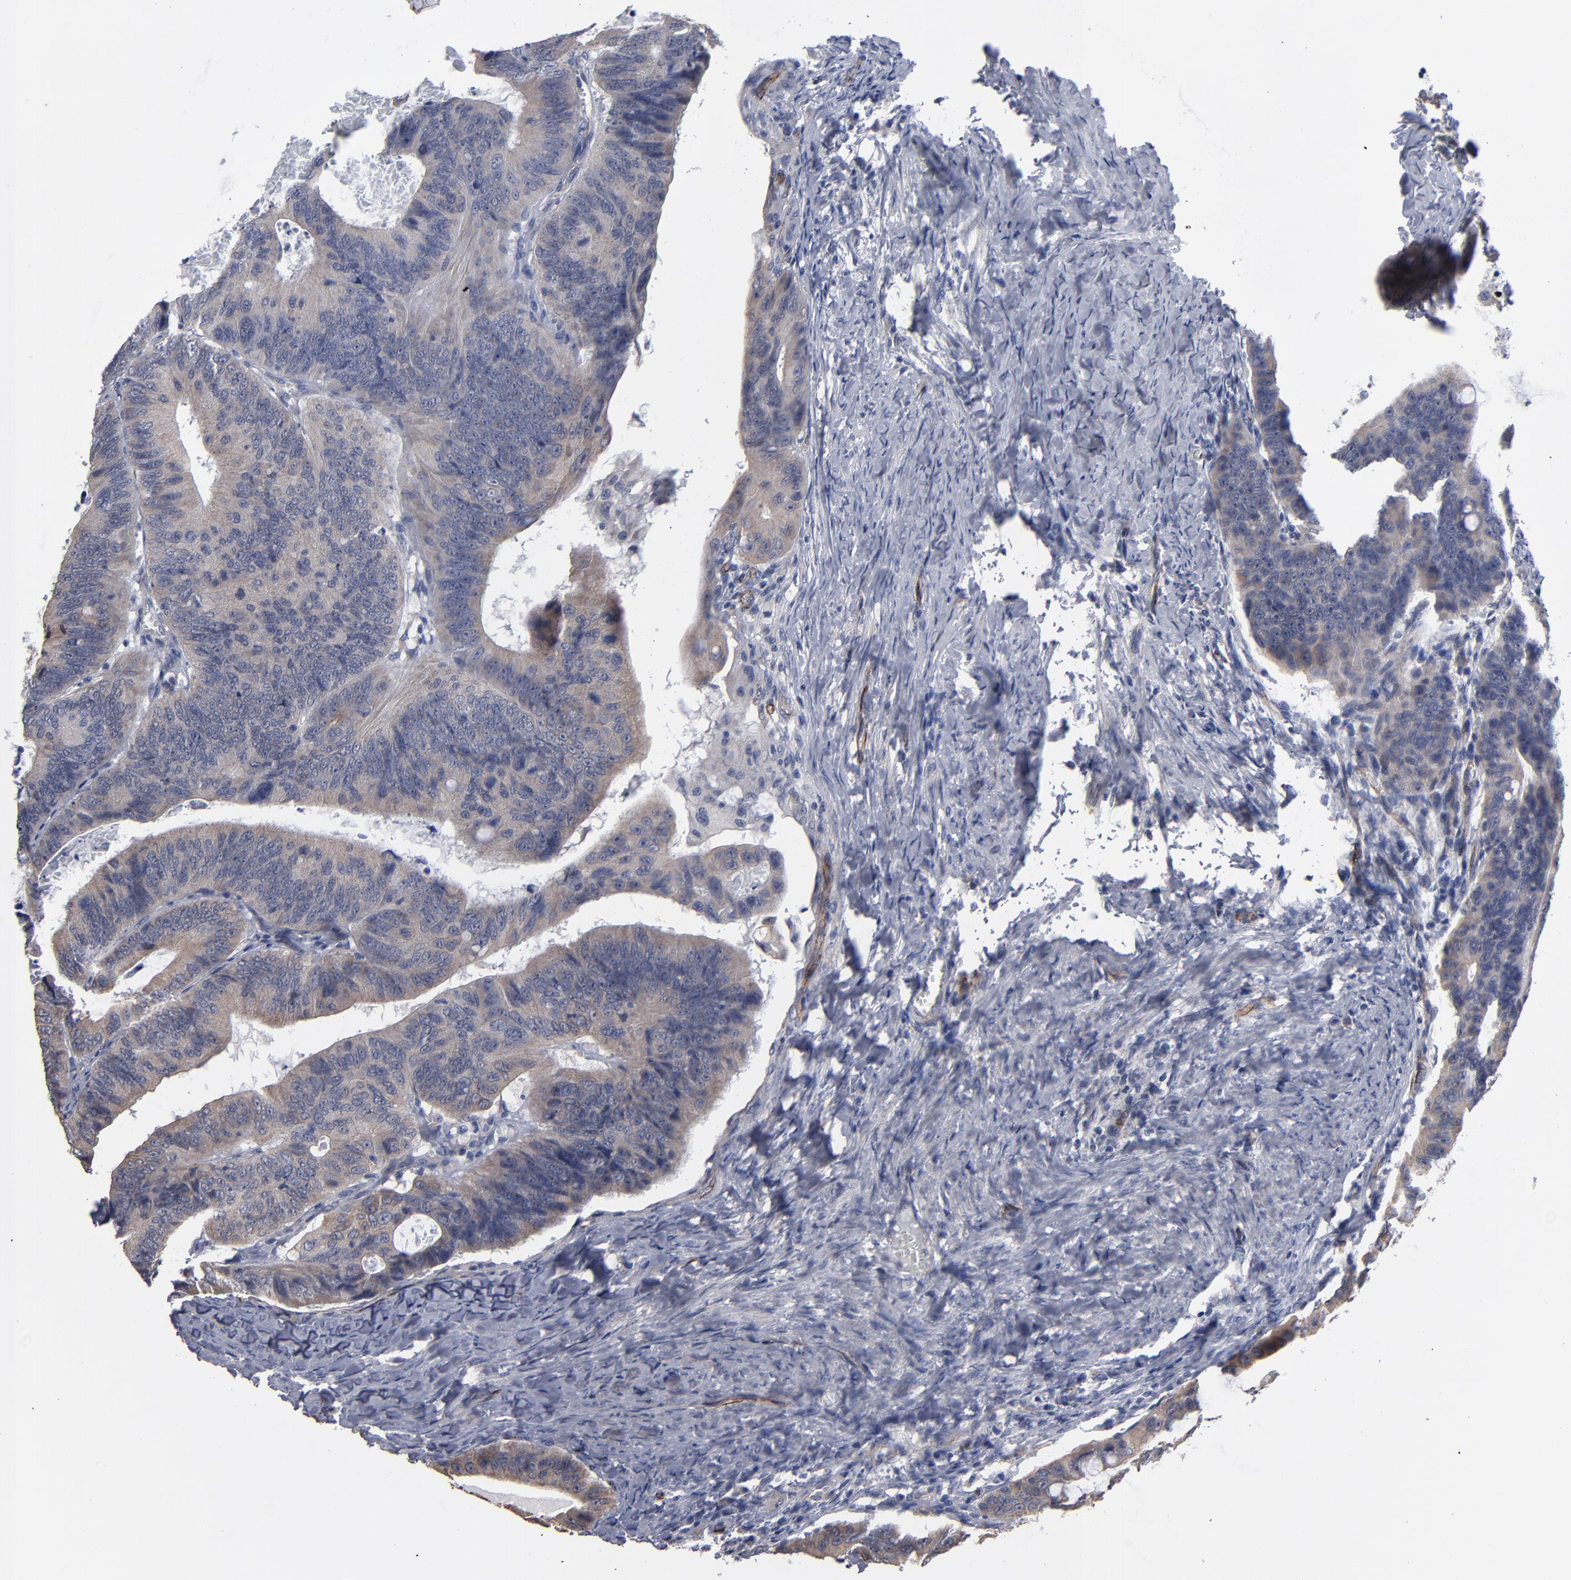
{"staining": {"intensity": "weak", "quantity": ">75%", "location": "cytoplasmic/membranous"}, "tissue": "colorectal cancer", "cell_type": "Tumor cells", "image_type": "cancer", "snomed": [{"axis": "morphology", "description": "Adenocarcinoma, NOS"}, {"axis": "topography", "description": "Colon"}], "caption": "High-magnification brightfield microscopy of colorectal adenocarcinoma stained with DAB (3,3'-diaminobenzidine) (brown) and counterstained with hematoxylin (blue). tumor cells exhibit weak cytoplasmic/membranous expression is appreciated in about>75% of cells. The staining was performed using DAB to visualize the protein expression in brown, while the nuclei were stained in blue with hematoxylin (Magnification: 20x).", "gene": "ZNF175", "patient": {"sex": "female", "age": 55}}